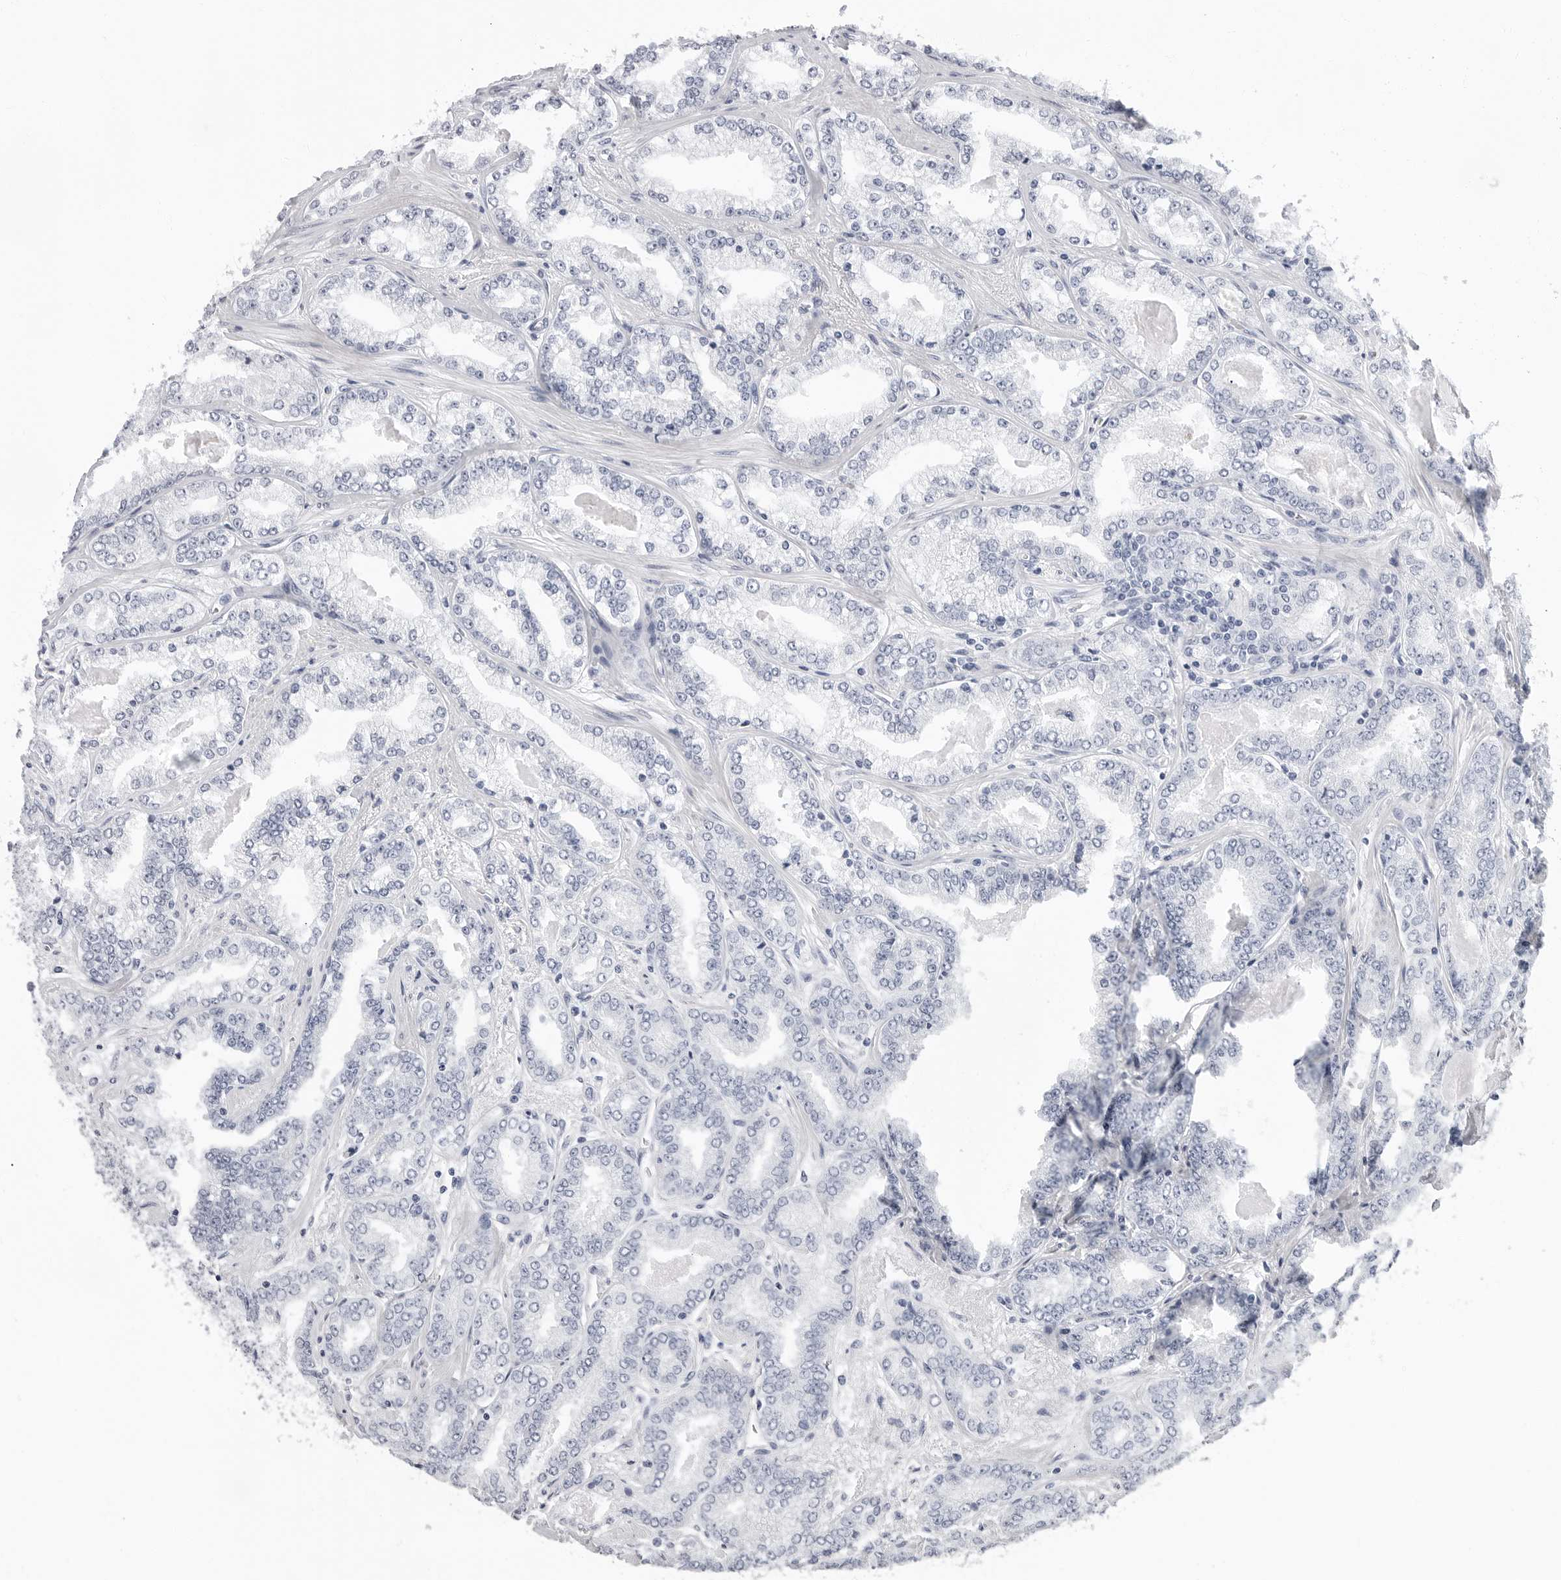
{"staining": {"intensity": "negative", "quantity": "none", "location": "none"}, "tissue": "prostate cancer", "cell_type": "Tumor cells", "image_type": "cancer", "snomed": [{"axis": "morphology", "description": "Adenocarcinoma, High grade"}, {"axis": "topography", "description": "Prostate"}], "caption": "This is a micrograph of immunohistochemistry staining of prostate adenocarcinoma (high-grade), which shows no positivity in tumor cells.", "gene": "ERICH3", "patient": {"sex": "male", "age": 71}}